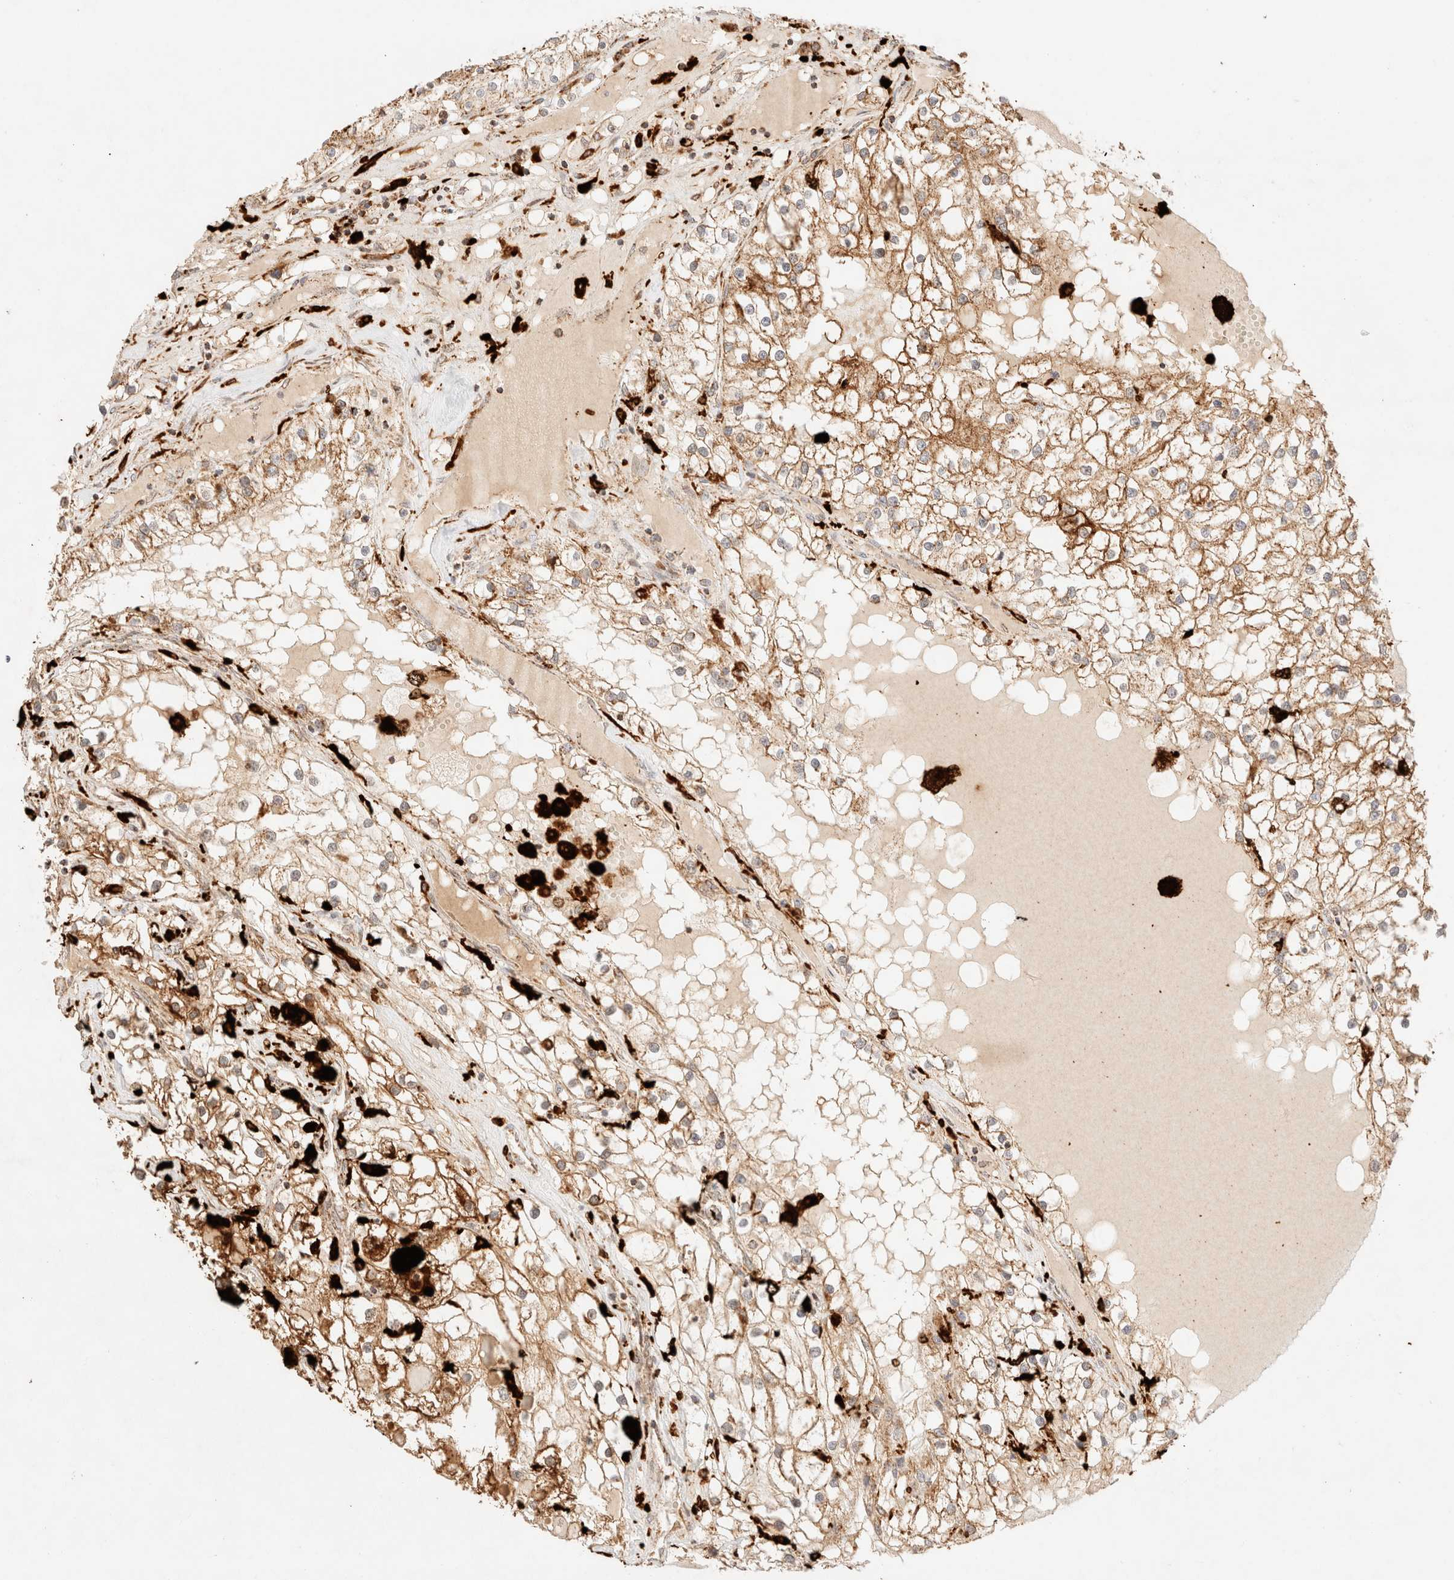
{"staining": {"intensity": "moderate", "quantity": ">75%", "location": "cytoplasmic/membranous"}, "tissue": "renal cancer", "cell_type": "Tumor cells", "image_type": "cancer", "snomed": [{"axis": "morphology", "description": "Adenocarcinoma, NOS"}, {"axis": "topography", "description": "Kidney"}], "caption": "Renal cancer (adenocarcinoma) stained with a brown dye reveals moderate cytoplasmic/membranous positive expression in approximately >75% of tumor cells.", "gene": "TACO1", "patient": {"sex": "male", "age": 68}}